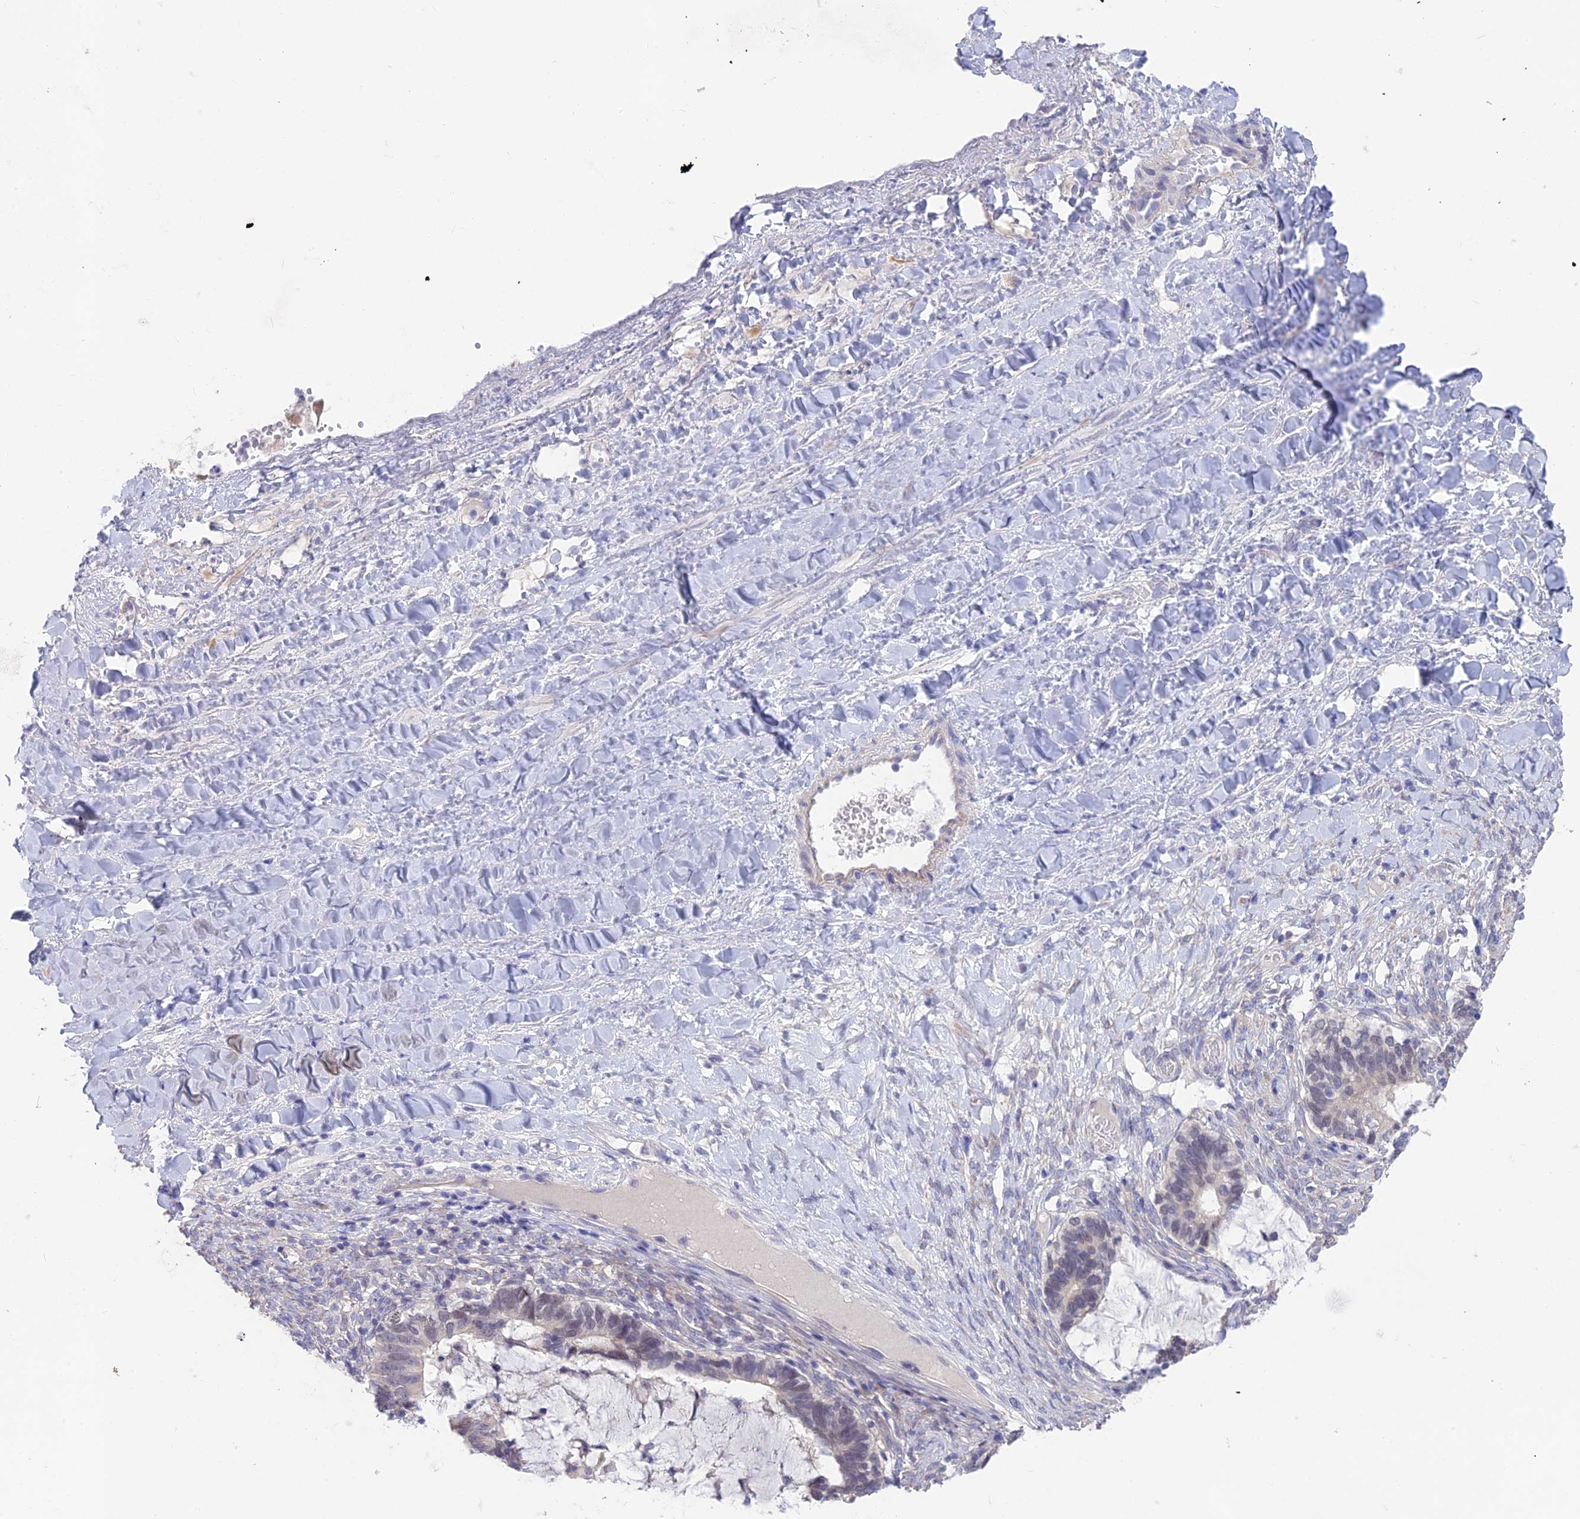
{"staining": {"intensity": "weak", "quantity": "<25%", "location": "cytoplasmic/membranous"}, "tissue": "ovarian cancer", "cell_type": "Tumor cells", "image_type": "cancer", "snomed": [{"axis": "morphology", "description": "Cystadenocarcinoma, mucinous, NOS"}, {"axis": "topography", "description": "Ovary"}], "caption": "Histopathology image shows no protein staining in tumor cells of ovarian mucinous cystadenocarcinoma tissue.", "gene": "SNTN", "patient": {"sex": "female", "age": 61}}